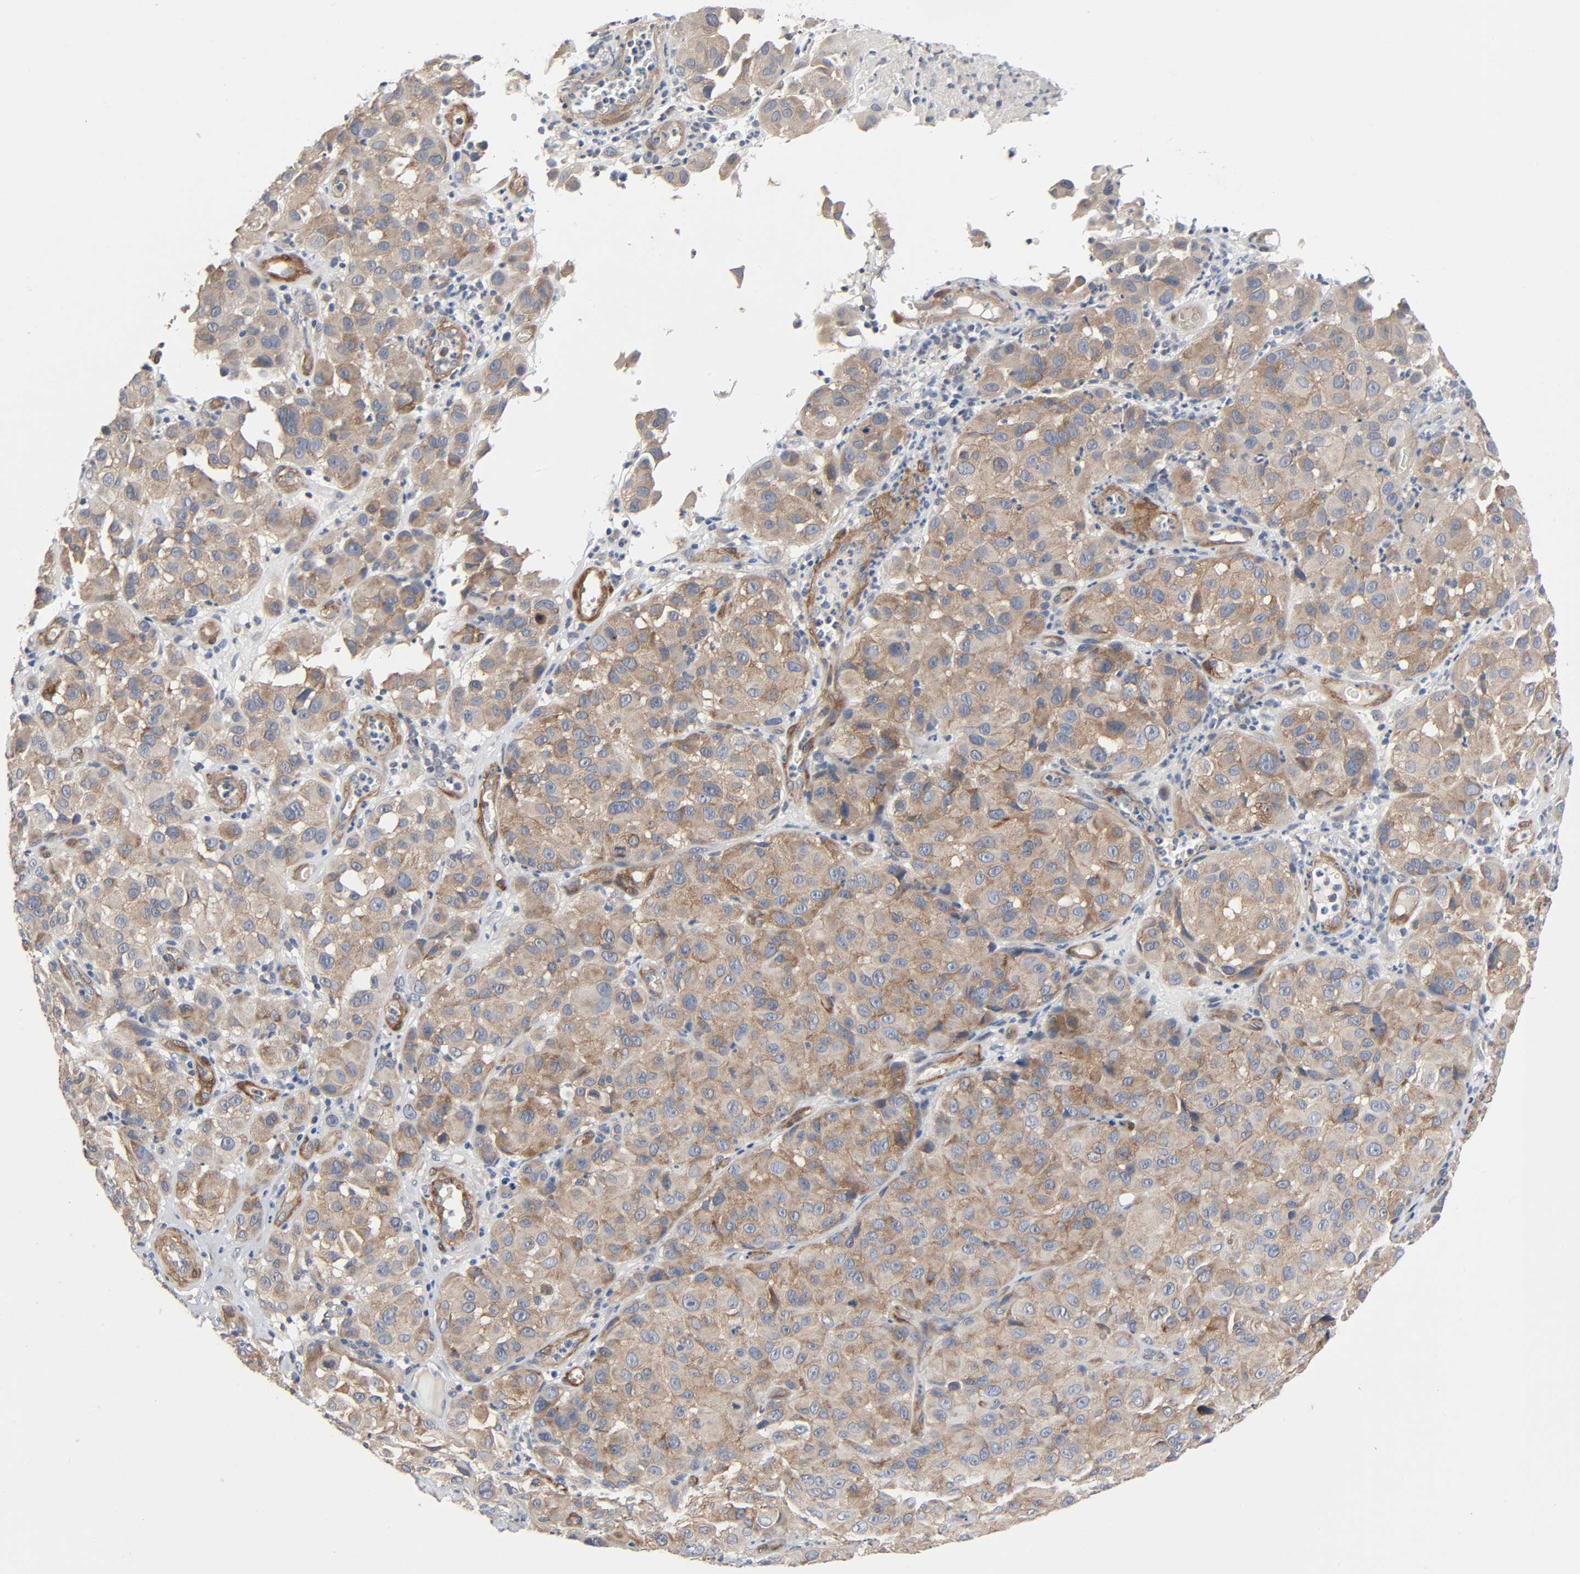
{"staining": {"intensity": "moderate", "quantity": "25%-75%", "location": "cytoplasmic/membranous"}, "tissue": "melanoma", "cell_type": "Tumor cells", "image_type": "cancer", "snomed": [{"axis": "morphology", "description": "Malignant melanoma, NOS"}, {"axis": "topography", "description": "Skin"}], "caption": "This histopathology image demonstrates immunohistochemistry (IHC) staining of human melanoma, with medium moderate cytoplasmic/membranous staining in approximately 25%-75% of tumor cells.", "gene": "PTK2", "patient": {"sex": "female", "age": 21}}